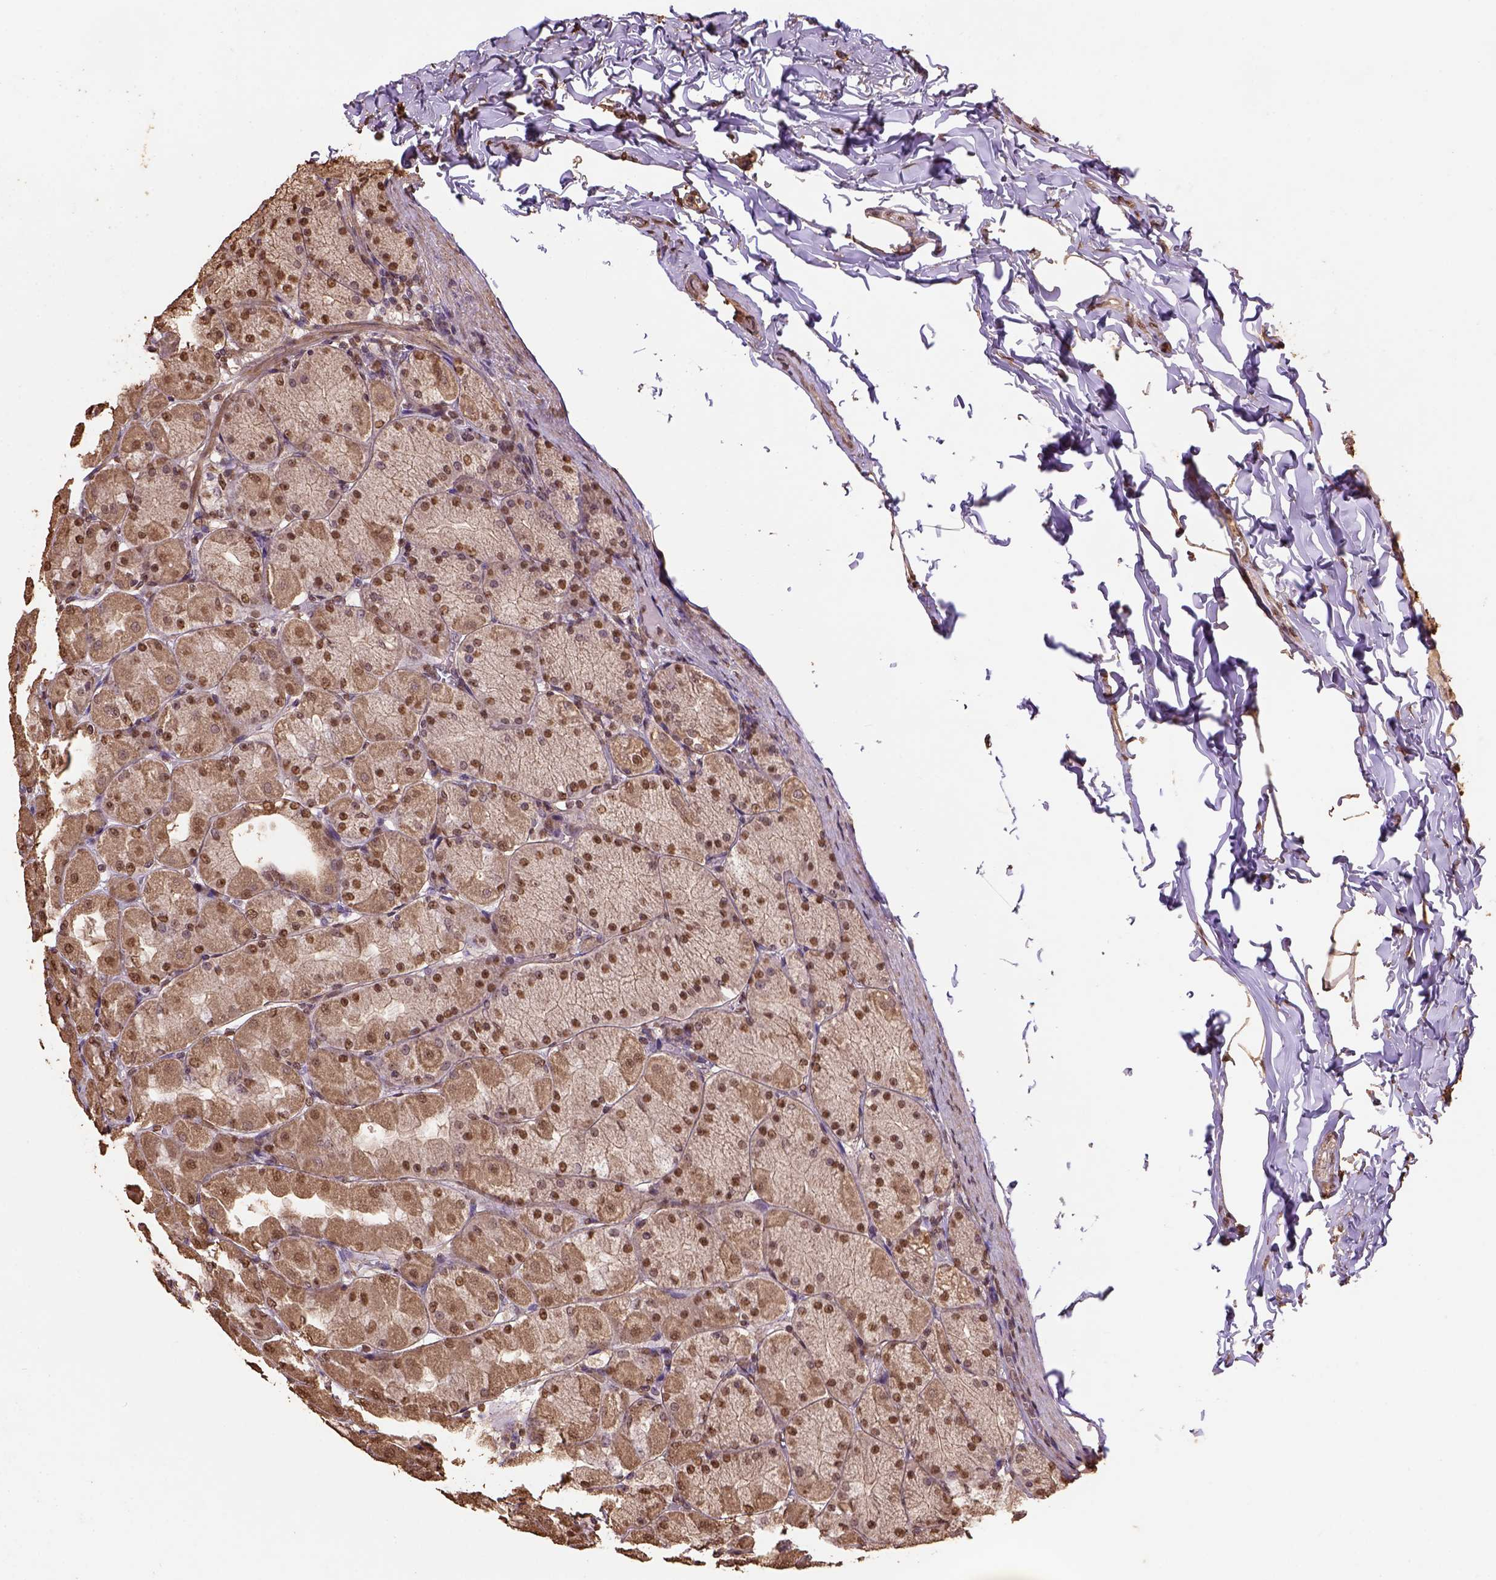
{"staining": {"intensity": "moderate", "quantity": ">75%", "location": "nuclear"}, "tissue": "stomach", "cell_type": "Glandular cells", "image_type": "normal", "snomed": [{"axis": "morphology", "description": "Normal tissue, NOS"}, {"axis": "topography", "description": "Stomach, upper"}], "caption": "Glandular cells display medium levels of moderate nuclear expression in approximately >75% of cells in benign stomach.", "gene": "CSTF2T", "patient": {"sex": "female", "age": 56}}